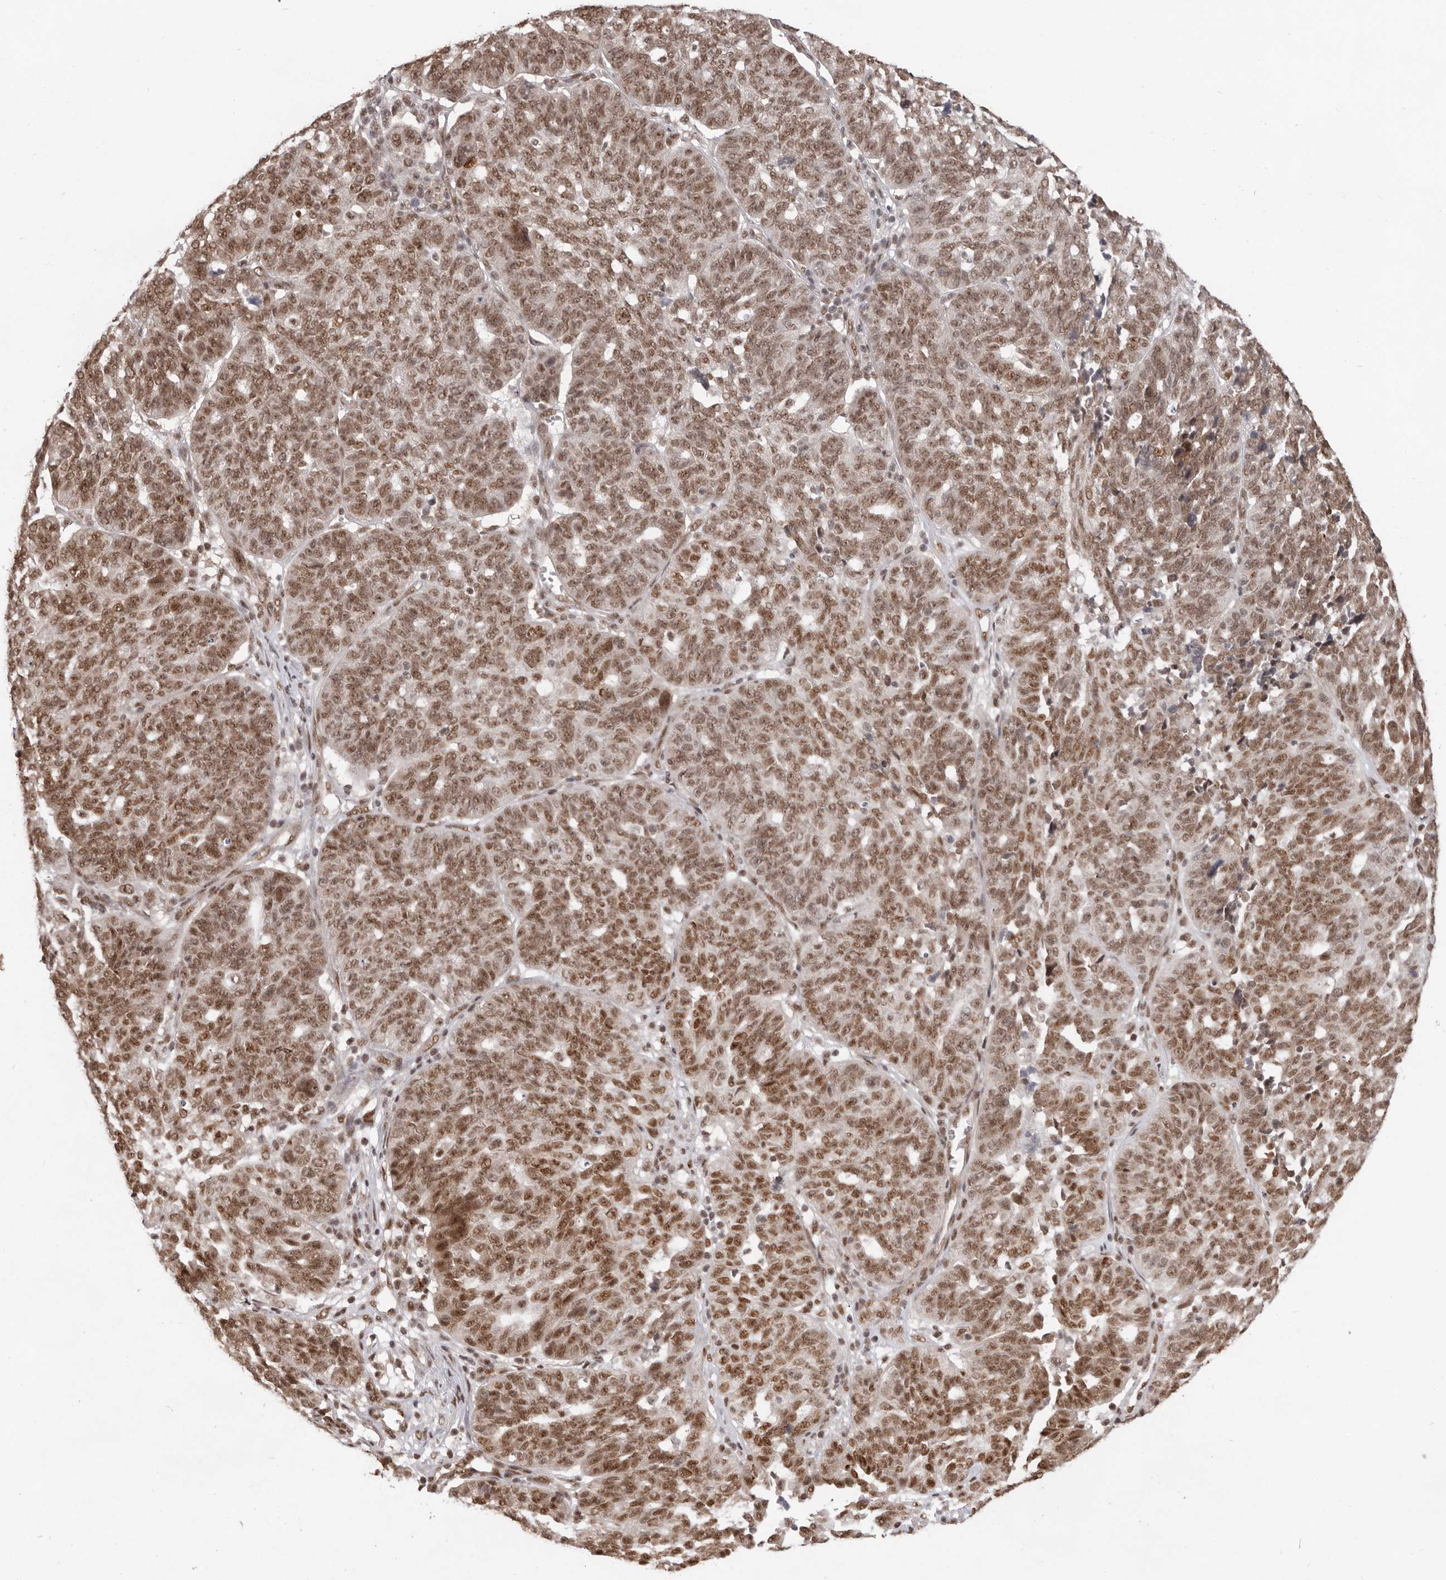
{"staining": {"intensity": "moderate", "quantity": ">75%", "location": "nuclear"}, "tissue": "ovarian cancer", "cell_type": "Tumor cells", "image_type": "cancer", "snomed": [{"axis": "morphology", "description": "Cystadenocarcinoma, serous, NOS"}, {"axis": "topography", "description": "Ovary"}], "caption": "An immunohistochemistry micrograph of tumor tissue is shown. Protein staining in brown labels moderate nuclear positivity in serous cystadenocarcinoma (ovarian) within tumor cells. The staining is performed using DAB (3,3'-diaminobenzidine) brown chromogen to label protein expression. The nuclei are counter-stained blue using hematoxylin.", "gene": "CHTOP", "patient": {"sex": "female", "age": 59}}